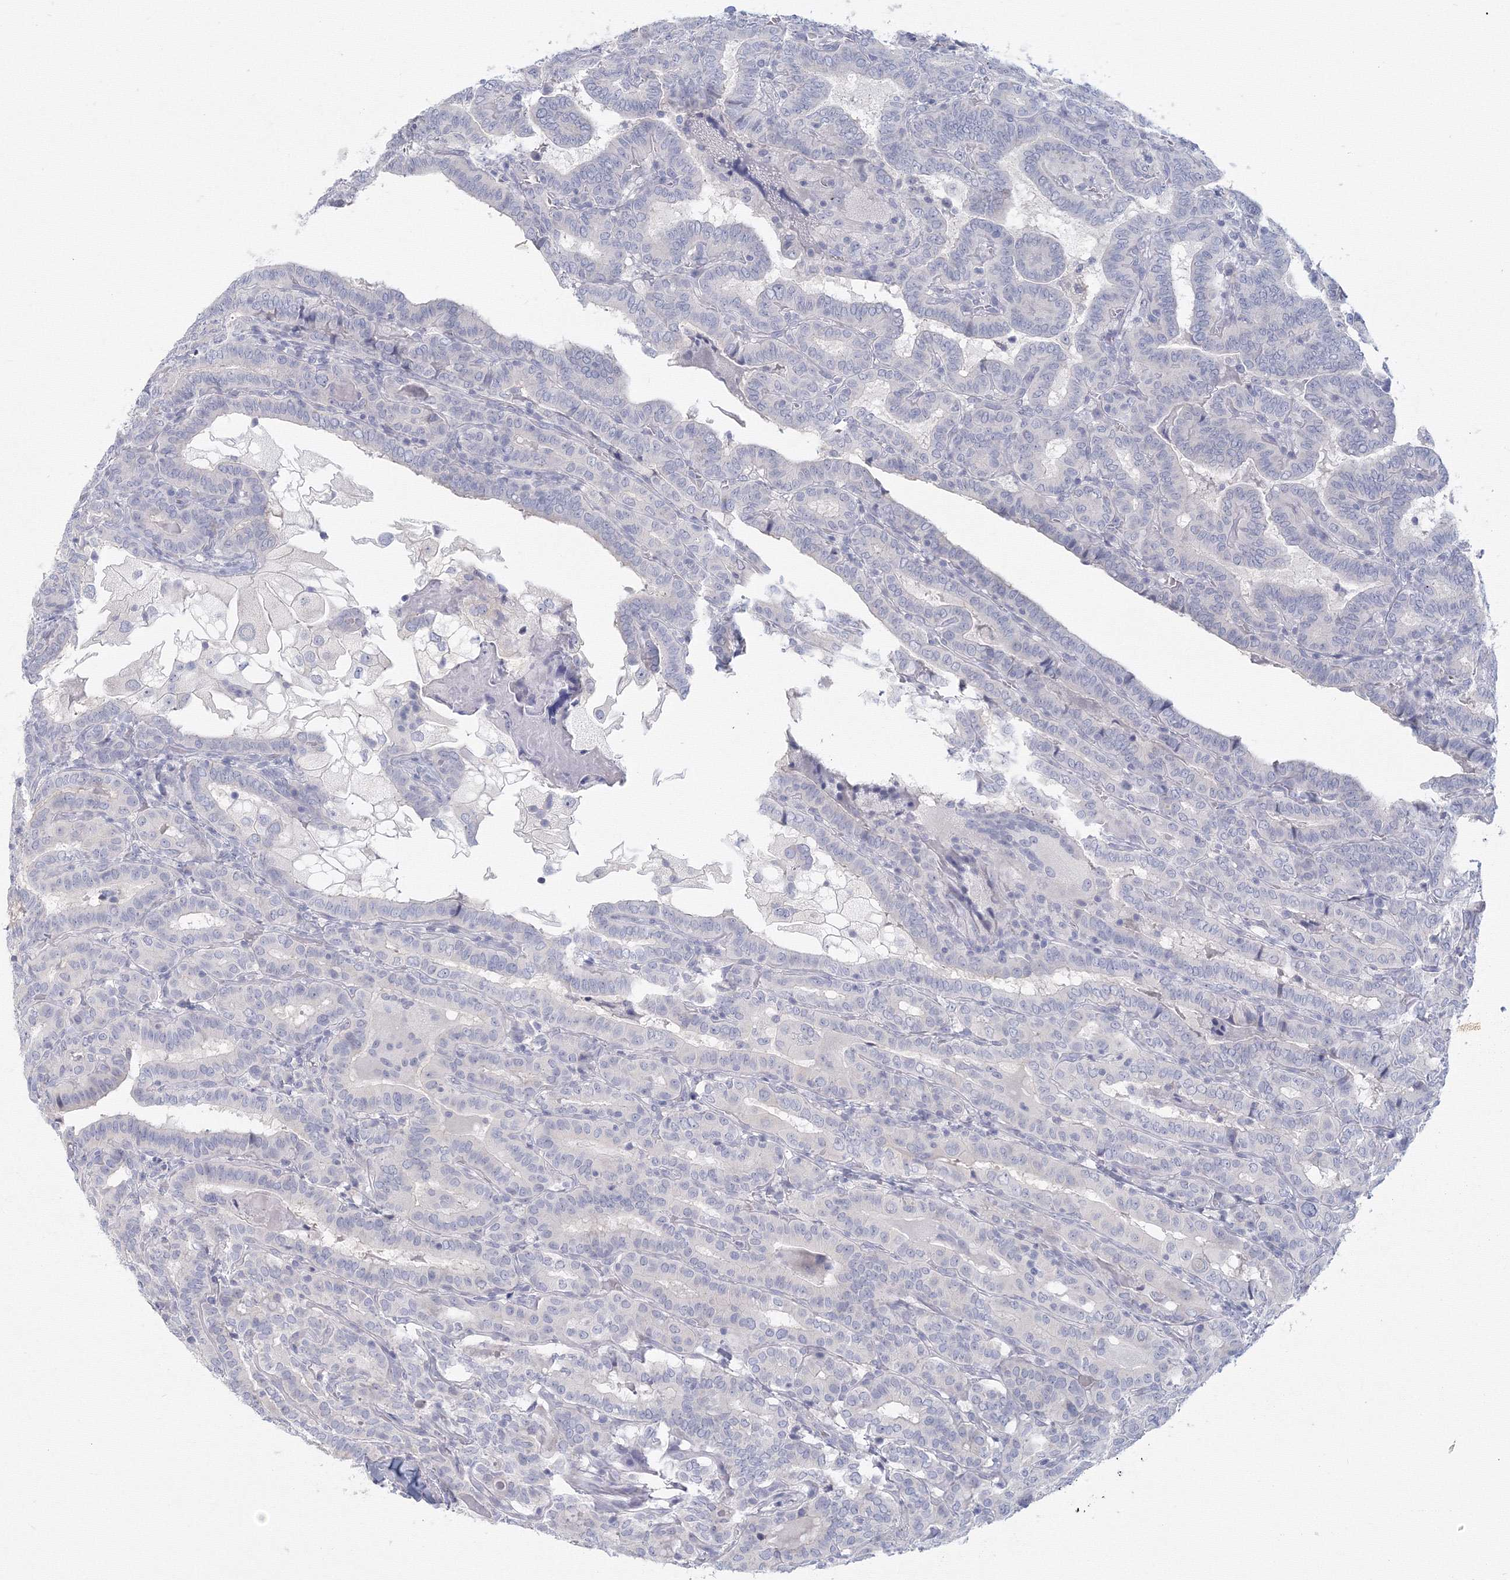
{"staining": {"intensity": "negative", "quantity": "none", "location": "none"}, "tissue": "thyroid cancer", "cell_type": "Tumor cells", "image_type": "cancer", "snomed": [{"axis": "morphology", "description": "Papillary adenocarcinoma, NOS"}, {"axis": "topography", "description": "Thyroid gland"}], "caption": "A high-resolution photomicrograph shows immunohistochemistry staining of papillary adenocarcinoma (thyroid), which shows no significant positivity in tumor cells.", "gene": "TACC2", "patient": {"sex": "female", "age": 72}}